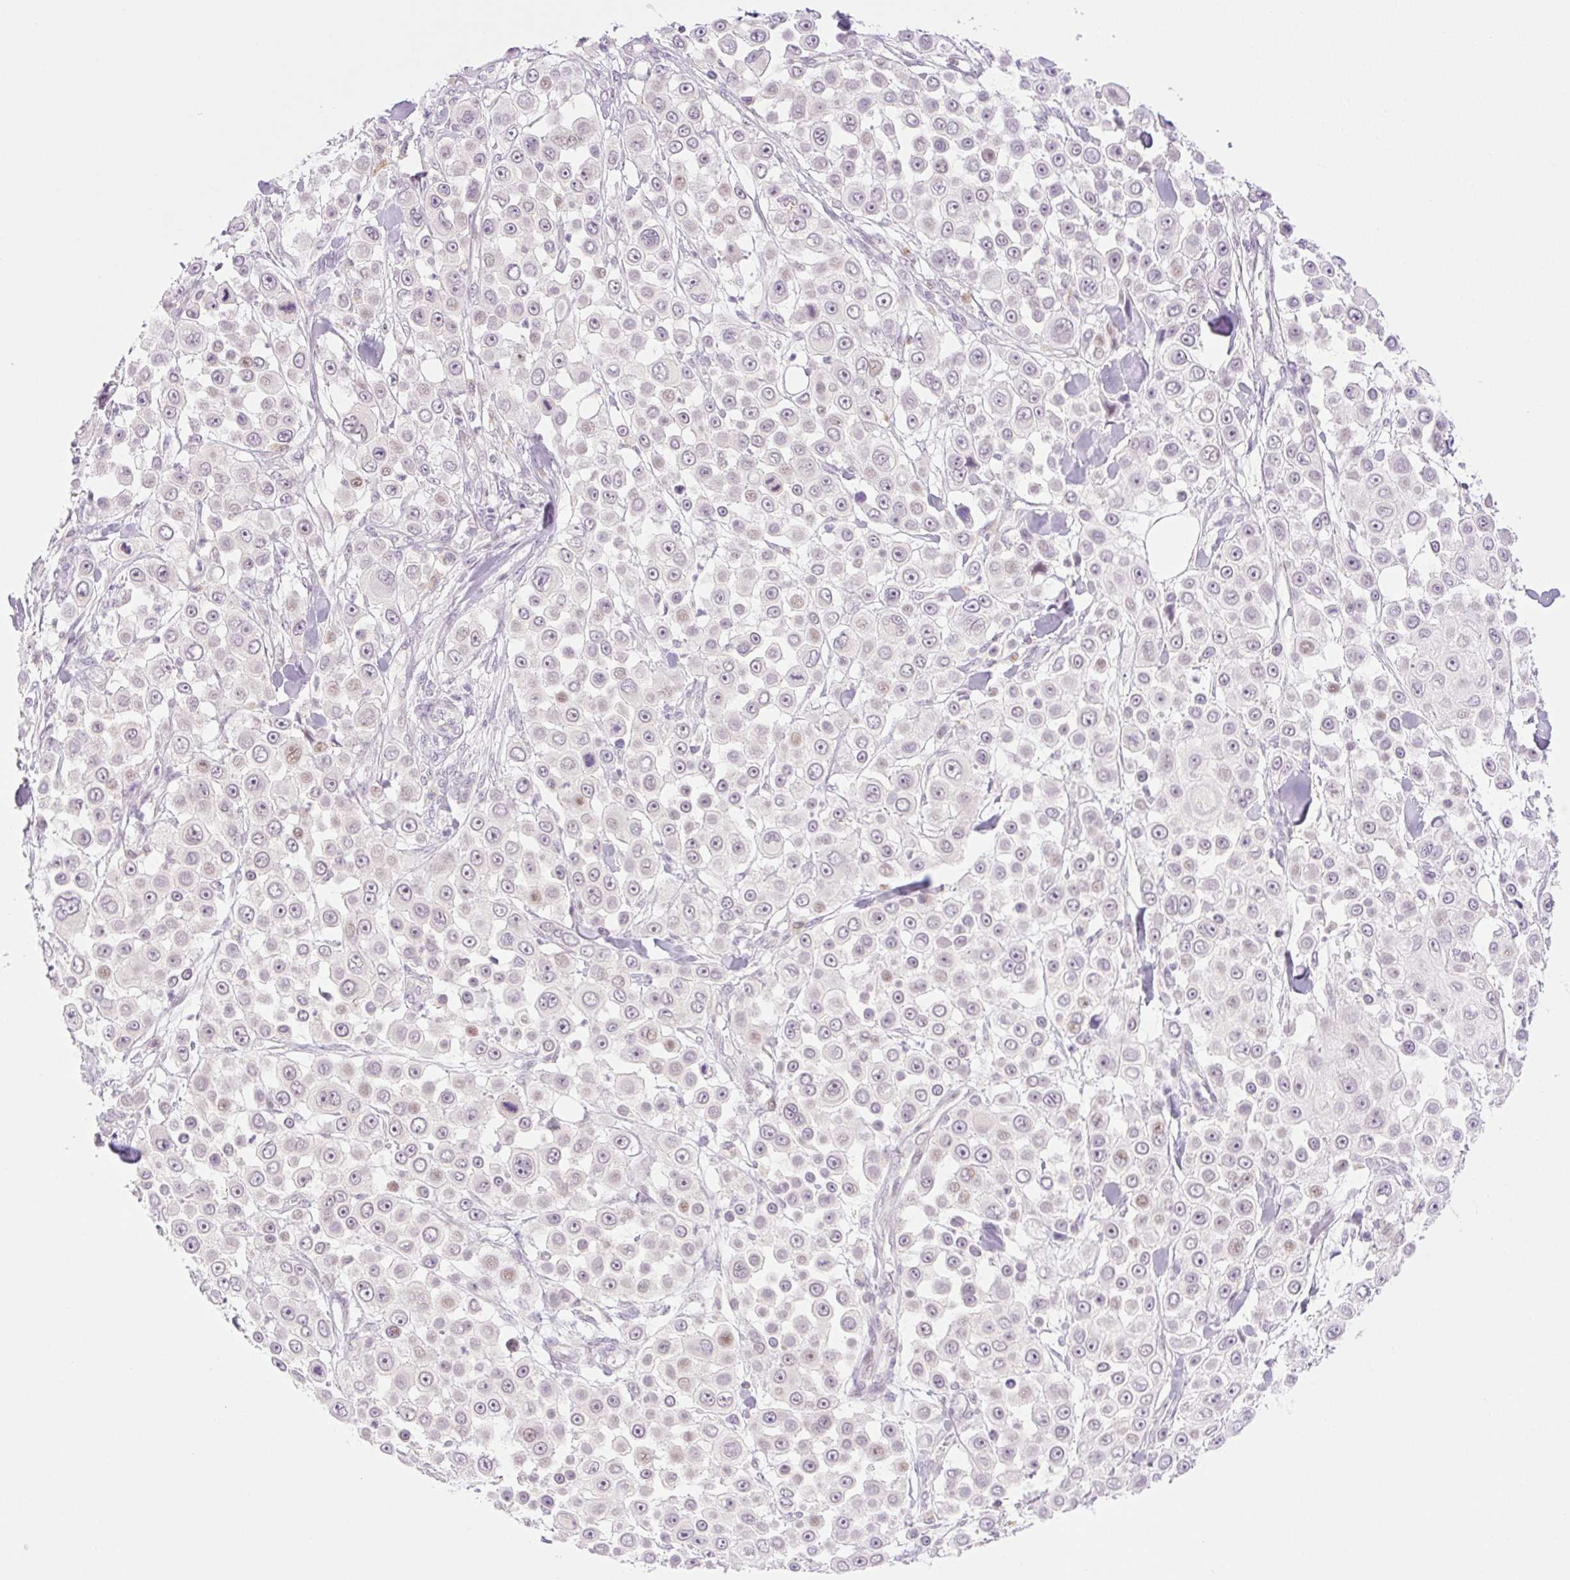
{"staining": {"intensity": "weak", "quantity": "<25%", "location": "nuclear"}, "tissue": "skin cancer", "cell_type": "Tumor cells", "image_type": "cancer", "snomed": [{"axis": "morphology", "description": "Squamous cell carcinoma, NOS"}, {"axis": "topography", "description": "Skin"}], "caption": "Immunohistochemistry (IHC) photomicrograph of skin cancer stained for a protein (brown), which shows no positivity in tumor cells.", "gene": "SPRYD4", "patient": {"sex": "male", "age": 67}}